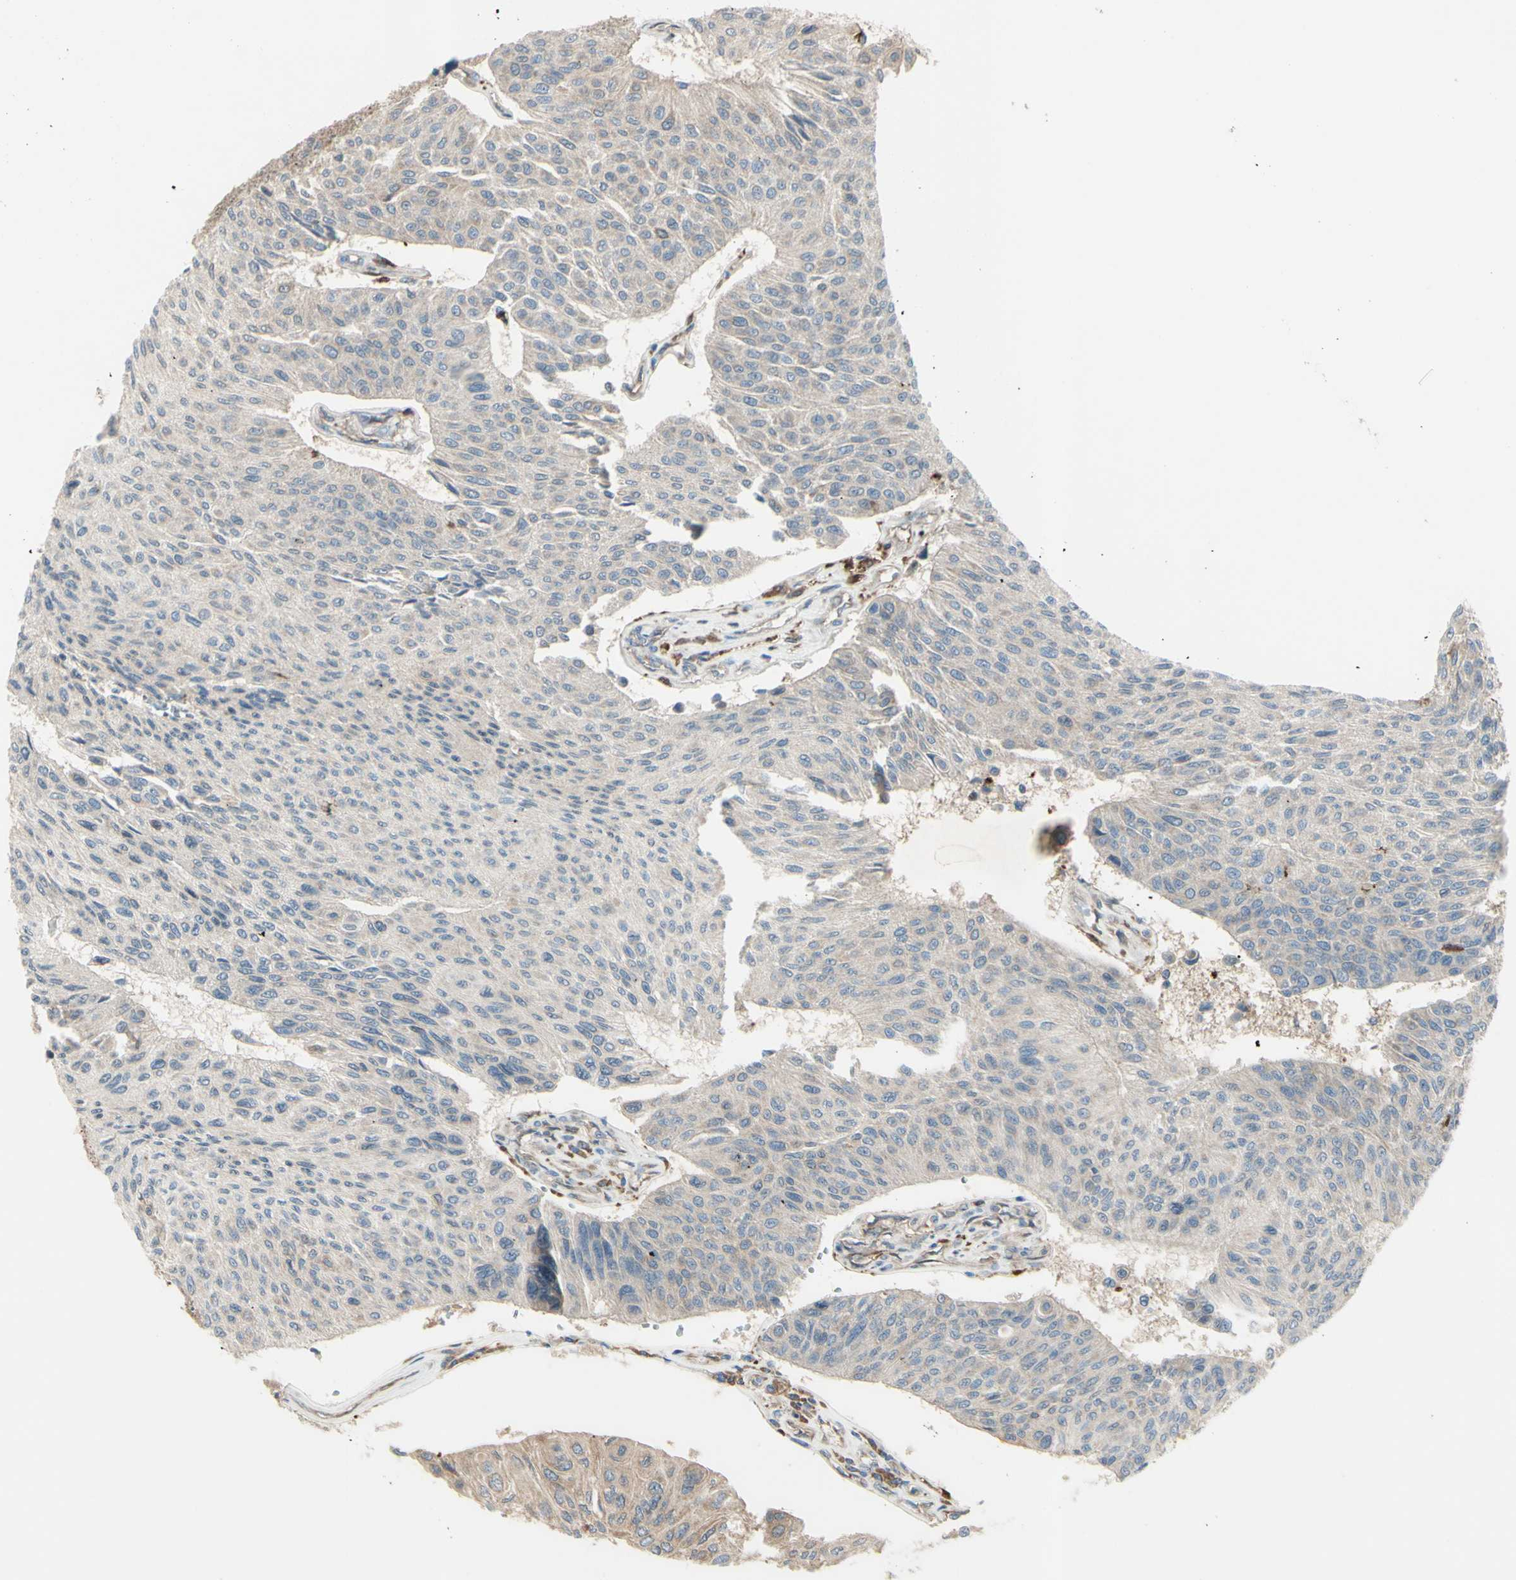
{"staining": {"intensity": "weak", "quantity": "25%-75%", "location": "cytoplasmic/membranous"}, "tissue": "urothelial cancer", "cell_type": "Tumor cells", "image_type": "cancer", "snomed": [{"axis": "morphology", "description": "Urothelial carcinoma, High grade"}, {"axis": "topography", "description": "Urinary bladder"}], "caption": "A micrograph showing weak cytoplasmic/membranous expression in approximately 25%-75% of tumor cells in urothelial cancer, as visualized by brown immunohistochemical staining.", "gene": "IGSF9B", "patient": {"sex": "male", "age": 66}}